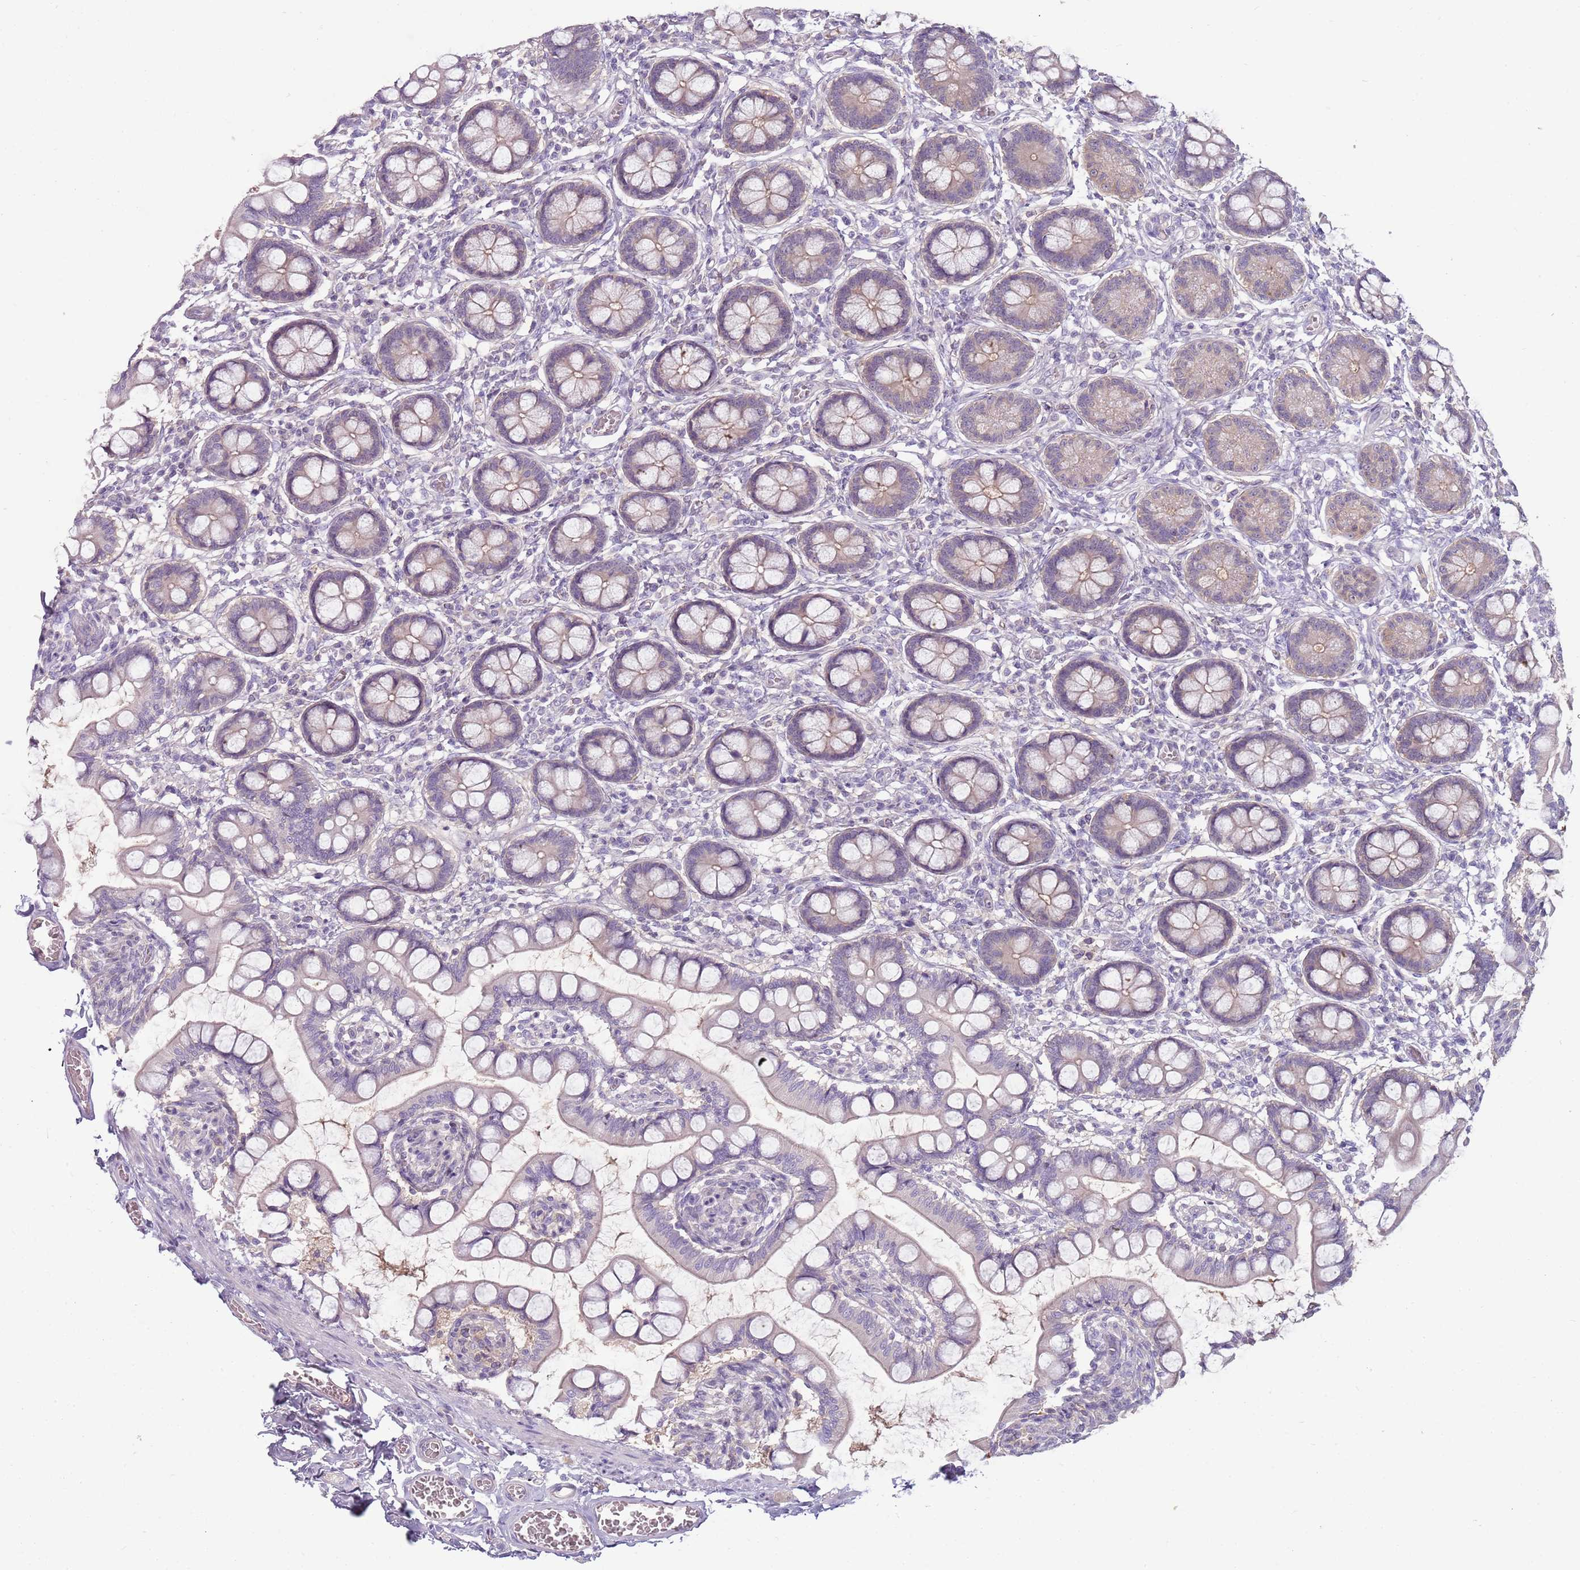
{"staining": {"intensity": "weak", "quantity": "<25%", "location": "cytoplasmic/membranous"}, "tissue": "small intestine", "cell_type": "Glandular cells", "image_type": "normal", "snomed": [{"axis": "morphology", "description": "Normal tissue, NOS"}, {"axis": "topography", "description": "Small intestine"}], "caption": "Immunohistochemical staining of unremarkable human small intestine reveals no significant positivity in glandular cells.", "gene": "ARHGAP5", "patient": {"sex": "male", "age": 52}}